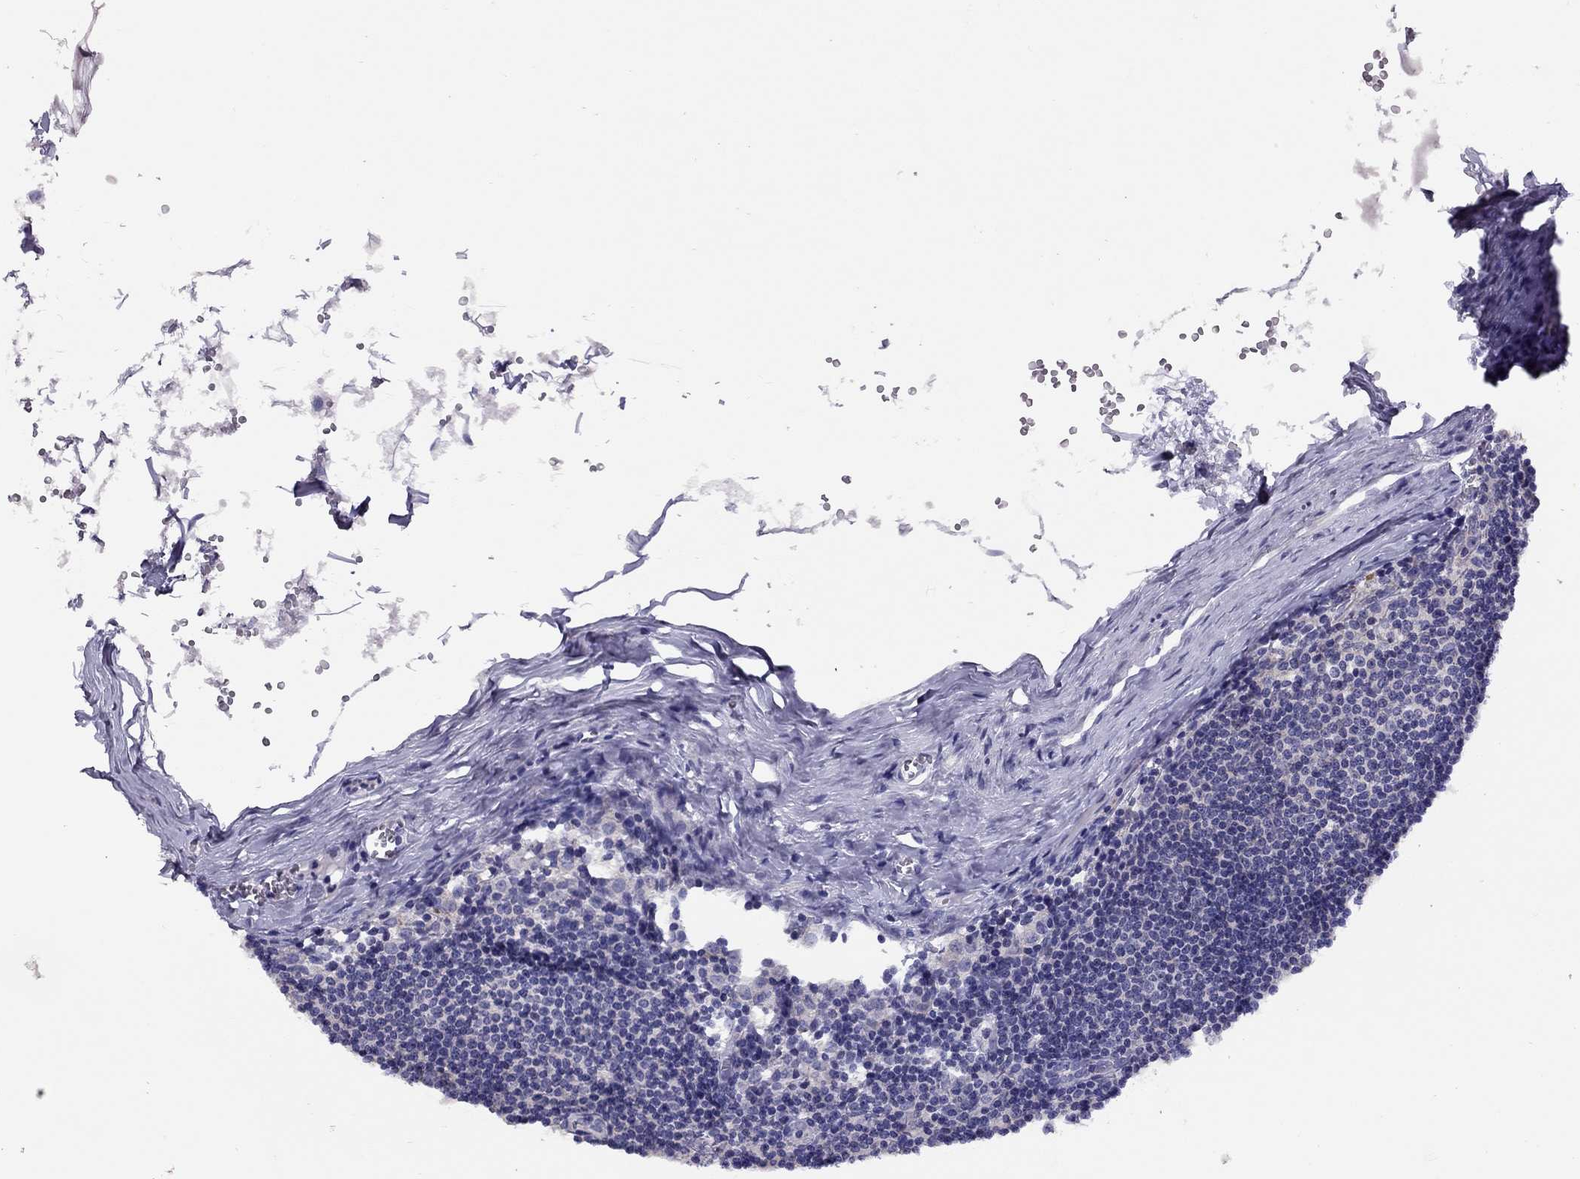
{"staining": {"intensity": "negative", "quantity": "none", "location": "none"}, "tissue": "lymph node", "cell_type": "Germinal center cells", "image_type": "normal", "snomed": [{"axis": "morphology", "description": "Normal tissue, NOS"}, {"axis": "topography", "description": "Lymph node"}], "caption": "Protein analysis of benign lymph node demonstrates no significant positivity in germinal center cells. Nuclei are stained in blue.", "gene": "CITED1", "patient": {"sex": "male", "age": 59}}